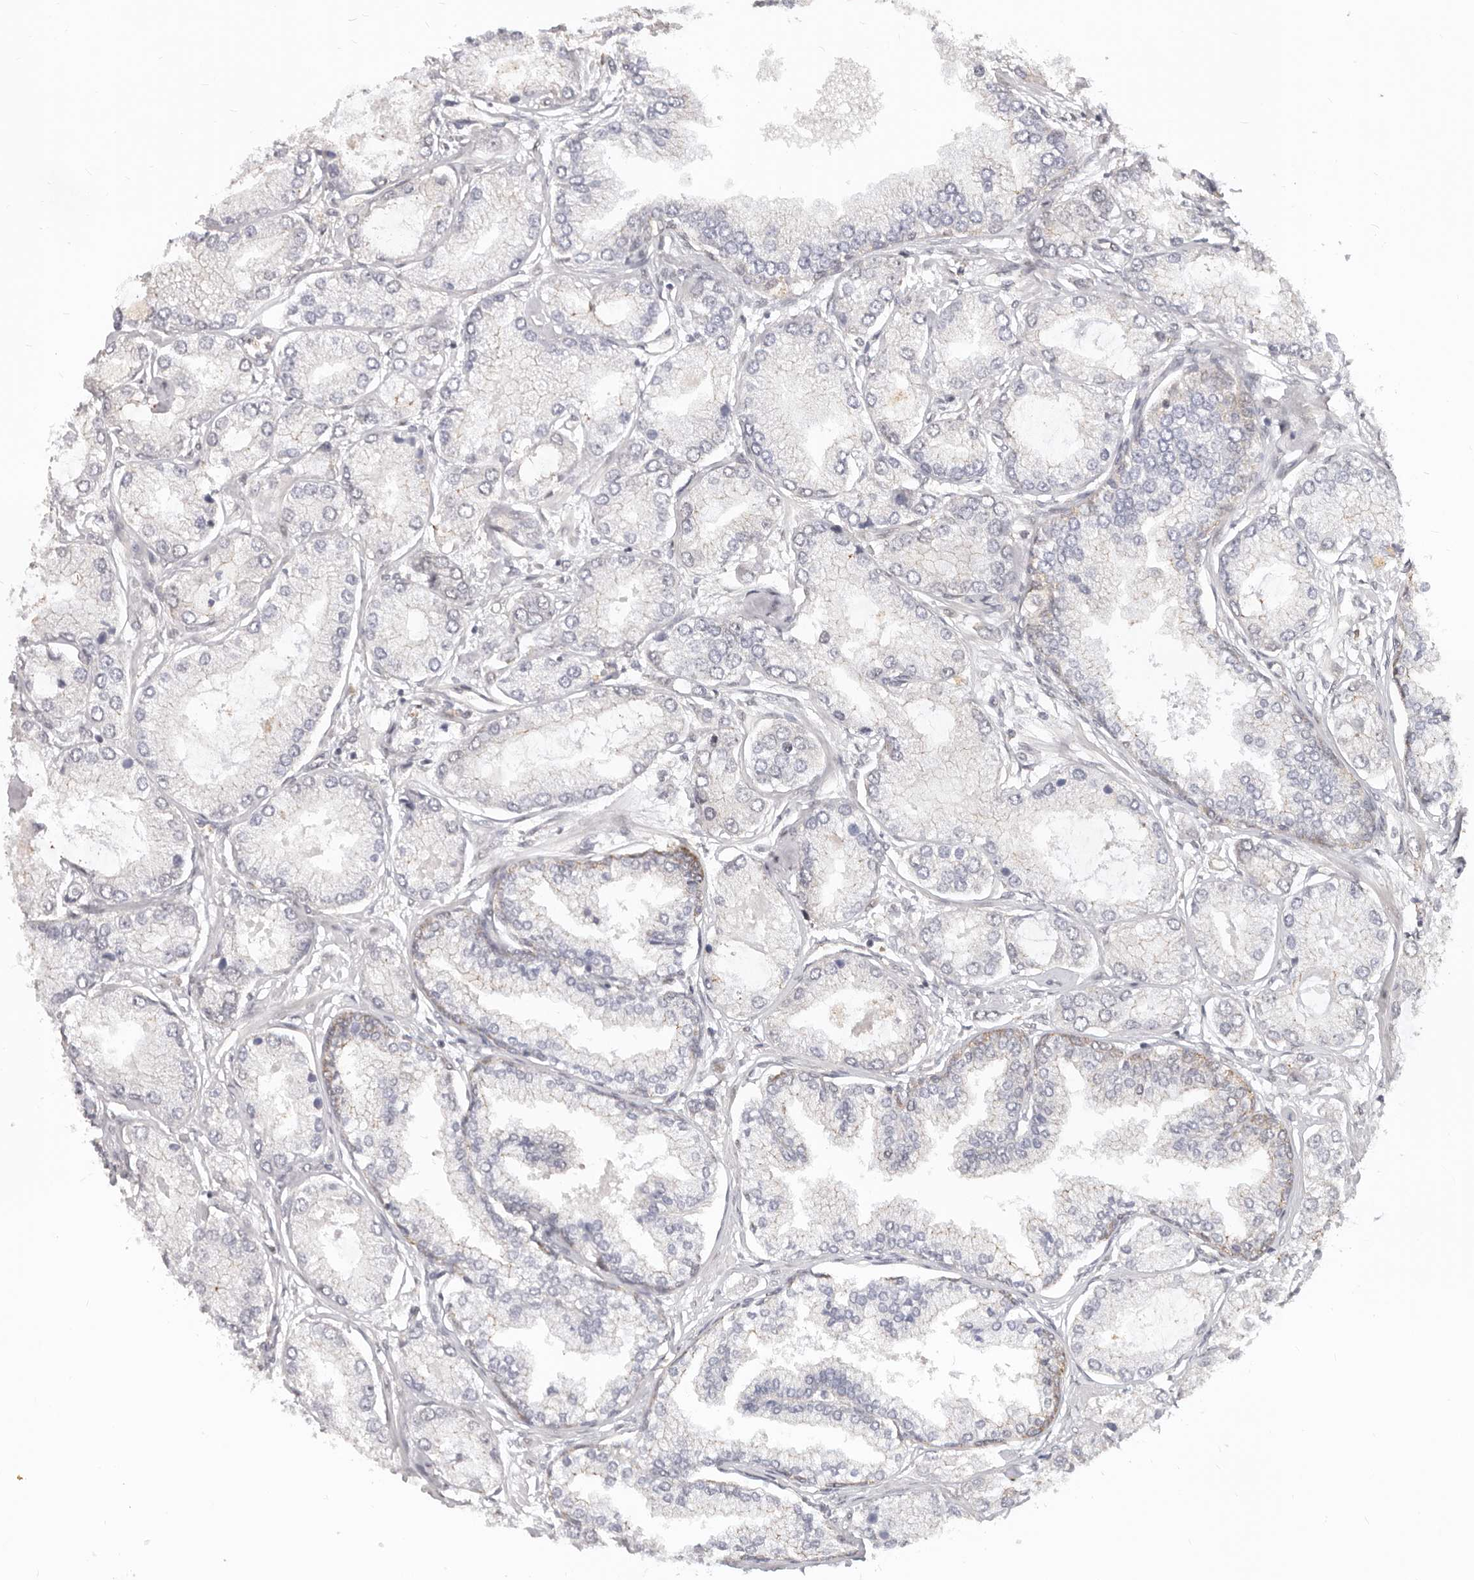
{"staining": {"intensity": "negative", "quantity": "none", "location": "none"}, "tissue": "prostate cancer", "cell_type": "Tumor cells", "image_type": "cancer", "snomed": [{"axis": "morphology", "description": "Adenocarcinoma, Low grade"}, {"axis": "topography", "description": "Prostate"}], "caption": "Immunohistochemical staining of human prostate cancer (low-grade adenocarcinoma) reveals no significant expression in tumor cells.", "gene": "USP49", "patient": {"sex": "male", "age": 62}}